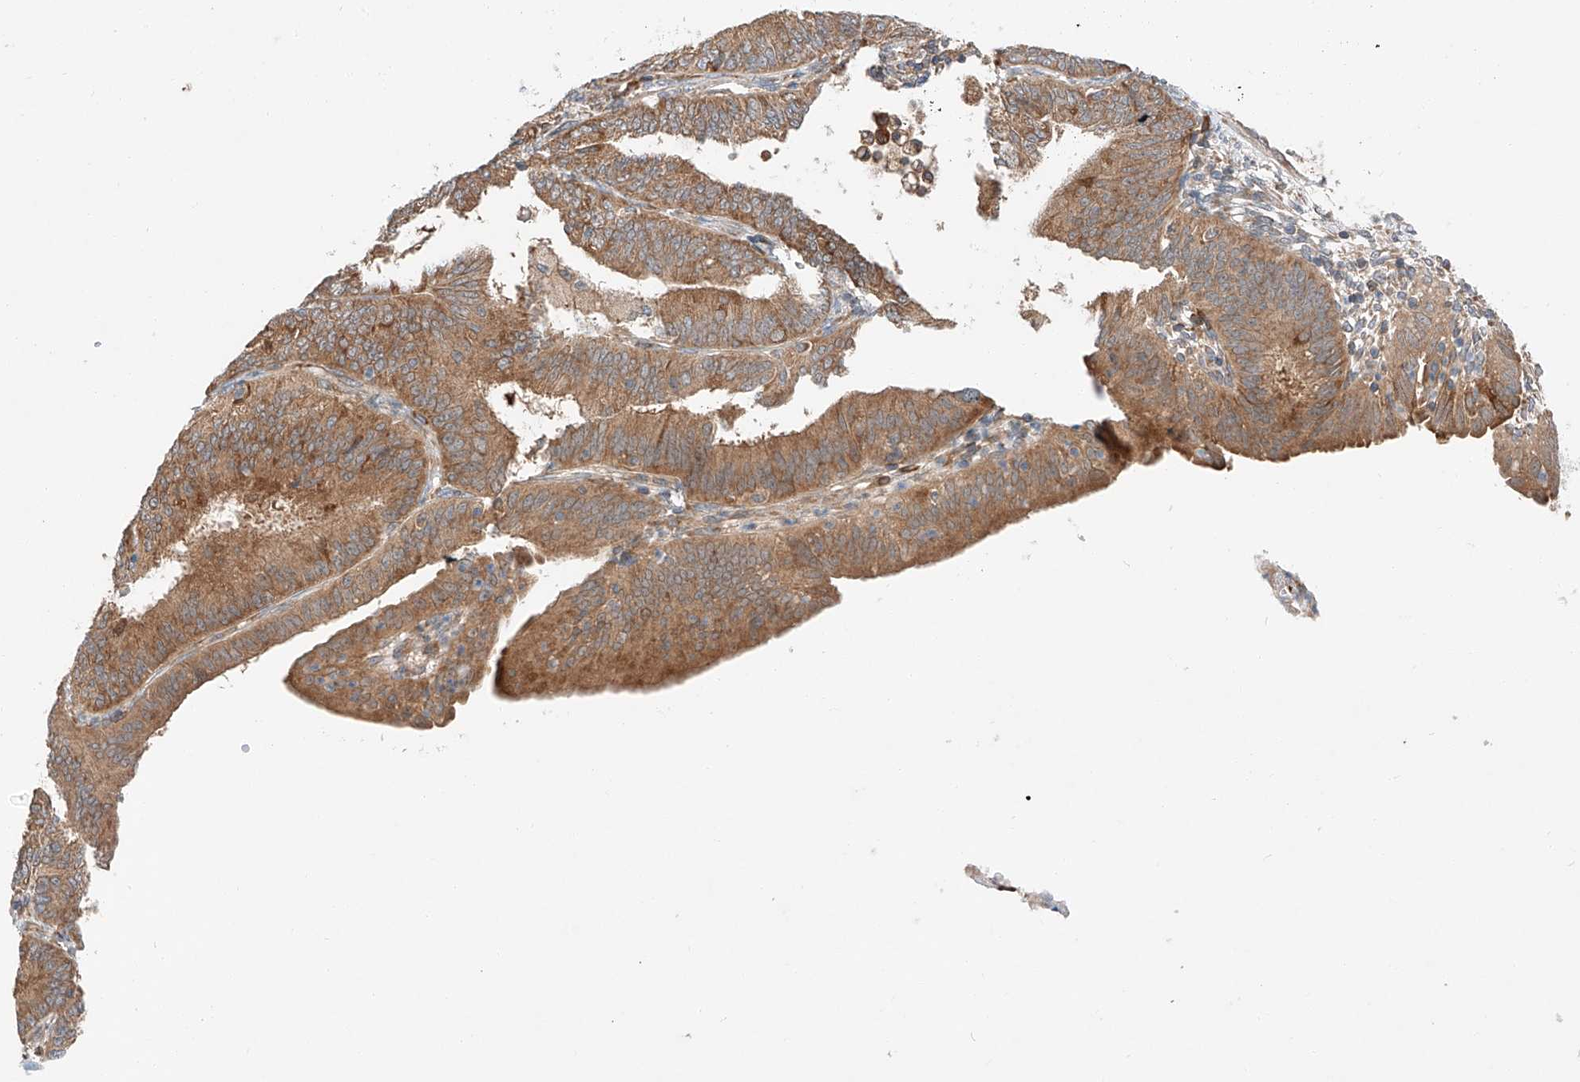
{"staining": {"intensity": "moderate", "quantity": ">75%", "location": "cytoplasmic/membranous"}, "tissue": "endometrial cancer", "cell_type": "Tumor cells", "image_type": "cancer", "snomed": [{"axis": "morphology", "description": "Adenocarcinoma, NOS"}, {"axis": "topography", "description": "Endometrium"}], "caption": "Immunohistochemical staining of endometrial adenocarcinoma exhibits medium levels of moderate cytoplasmic/membranous staining in about >75% of tumor cells.", "gene": "RUSC1", "patient": {"sex": "female", "age": 51}}